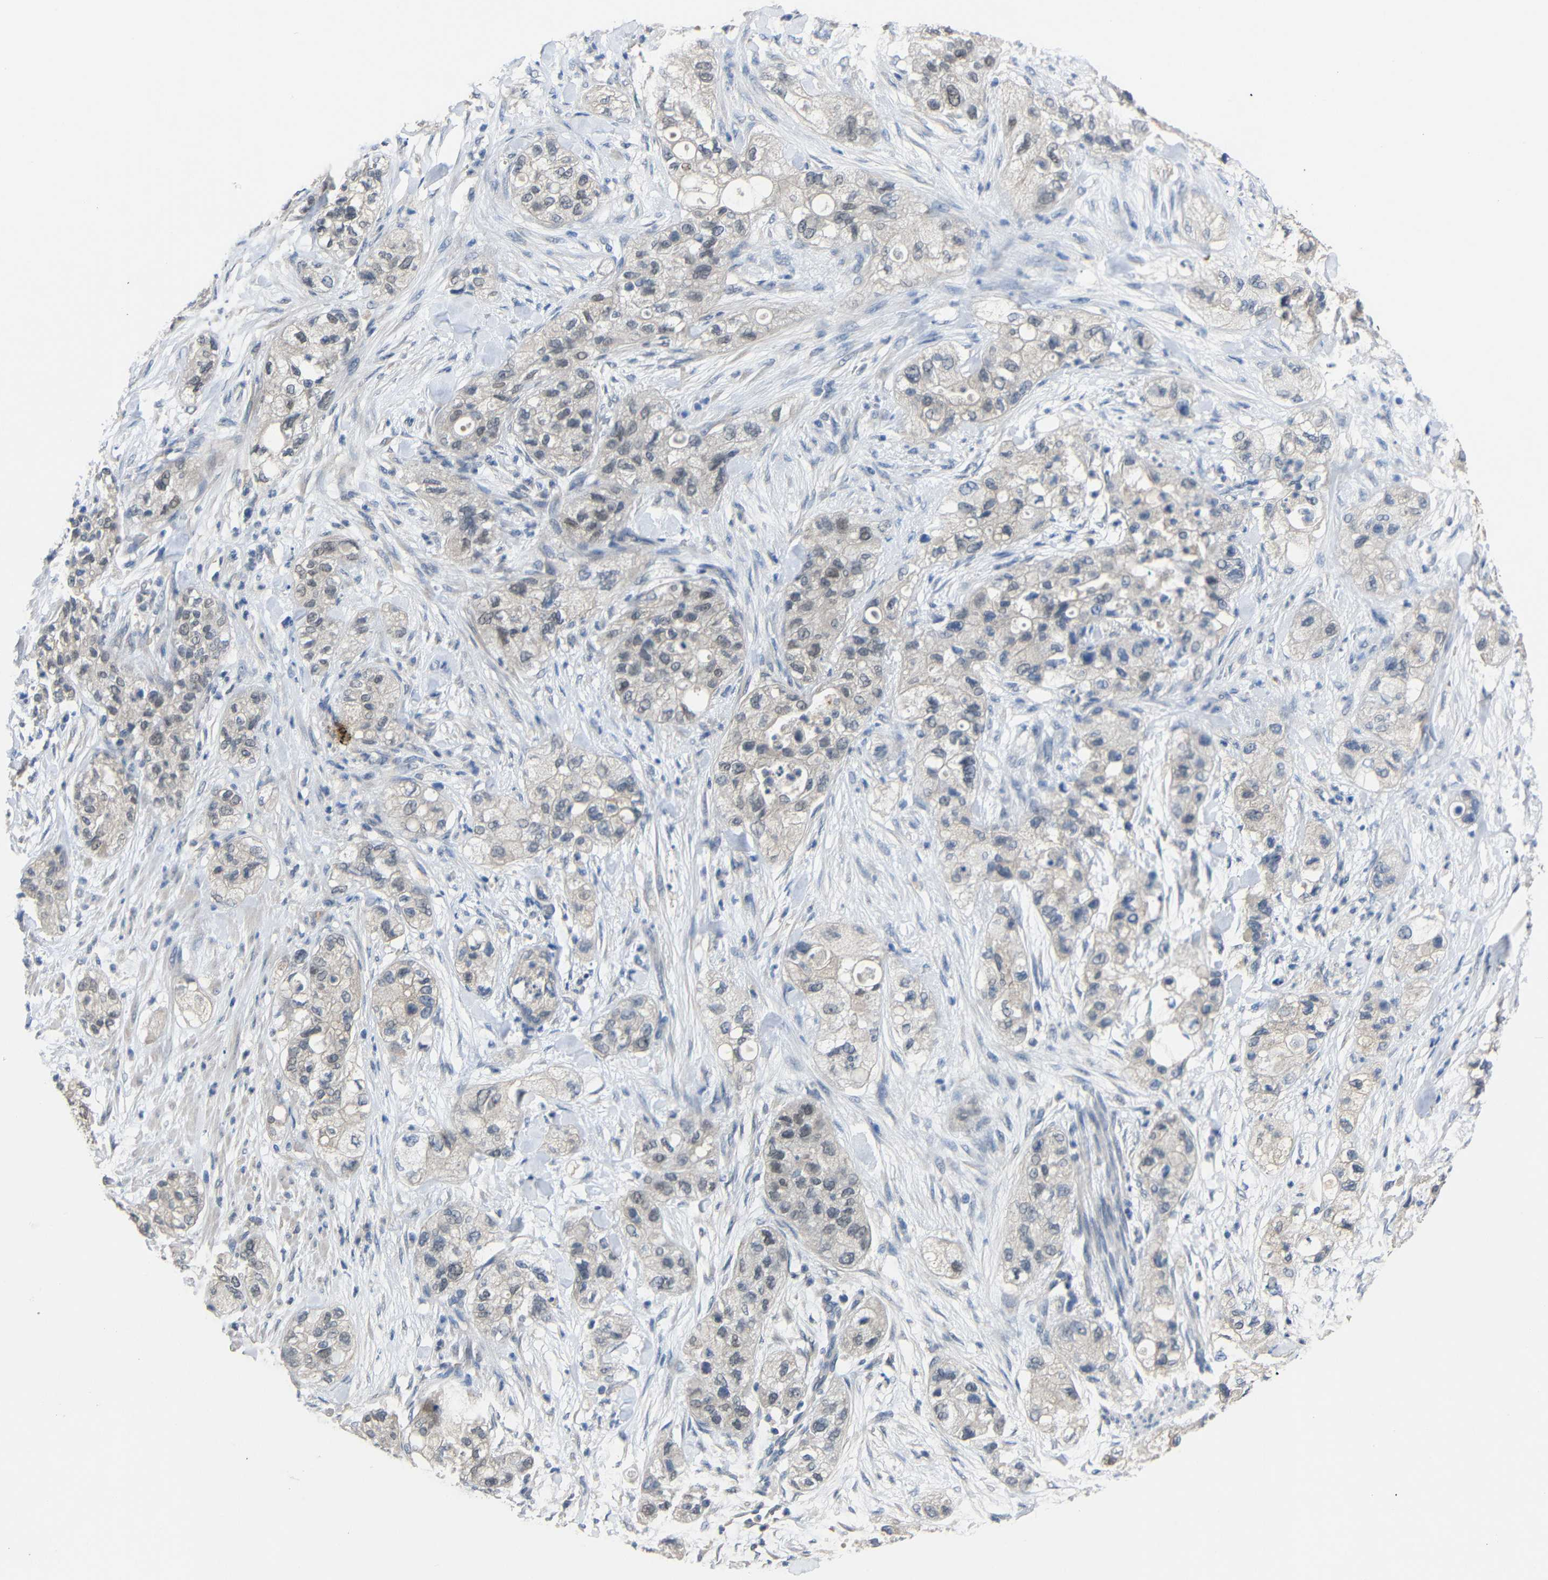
{"staining": {"intensity": "moderate", "quantity": "<25%", "location": "nuclear"}, "tissue": "pancreatic cancer", "cell_type": "Tumor cells", "image_type": "cancer", "snomed": [{"axis": "morphology", "description": "Adenocarcinoma, NOS"}, {"axis": "topography", "description": "Pancreas"}], "caption": "Pancreatic cancer (adenocarcinoma) stained with a protein marker displays moderate staining in tumor cells.", "gene": "HNF1A", "patient": {"sex": "female", "age": 78}}